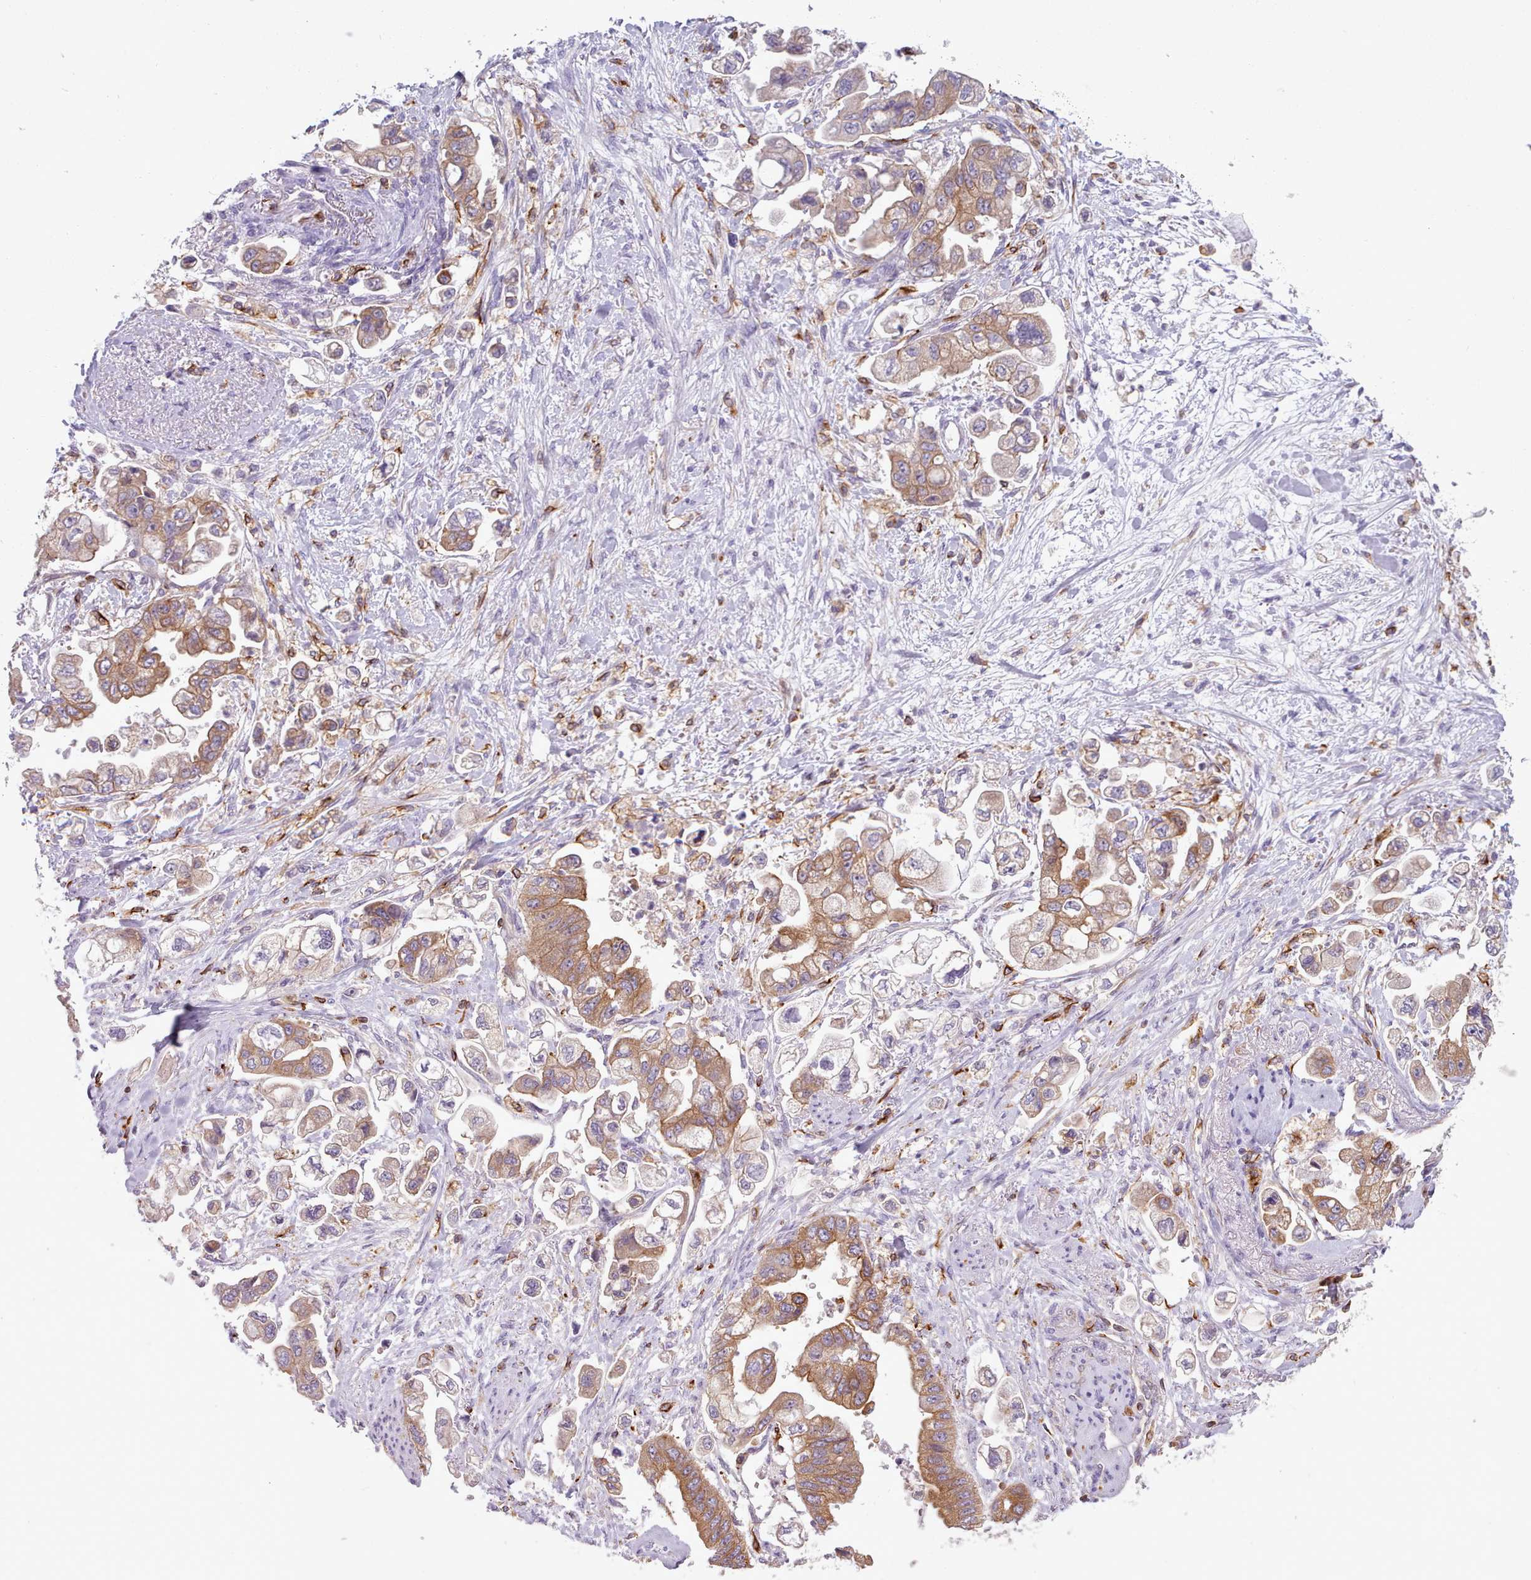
{"staining": {"intensity": "moderate", "quantity": ">75%", "location": "cytoplasmic/membranous"}, "tissue": "stomach cancer", "cell_type": "Tumor cells", "image_type": "cancer", "snomed": [{"axis": "morphology", "description": "Adenocarcinoma, NOS"}, {"axis": "topography", "description": "Stomach"}], "caption": "Immunohistochemistry (IHC) image of stomach cancer stained for a protein (brown), which exhibits medium levels of moderate cytoplasmic/membranous positivity in approximately >75% of tumor cells.", "gene": "CRYBG1", "patient": {"sex": "male", "age": 62}}